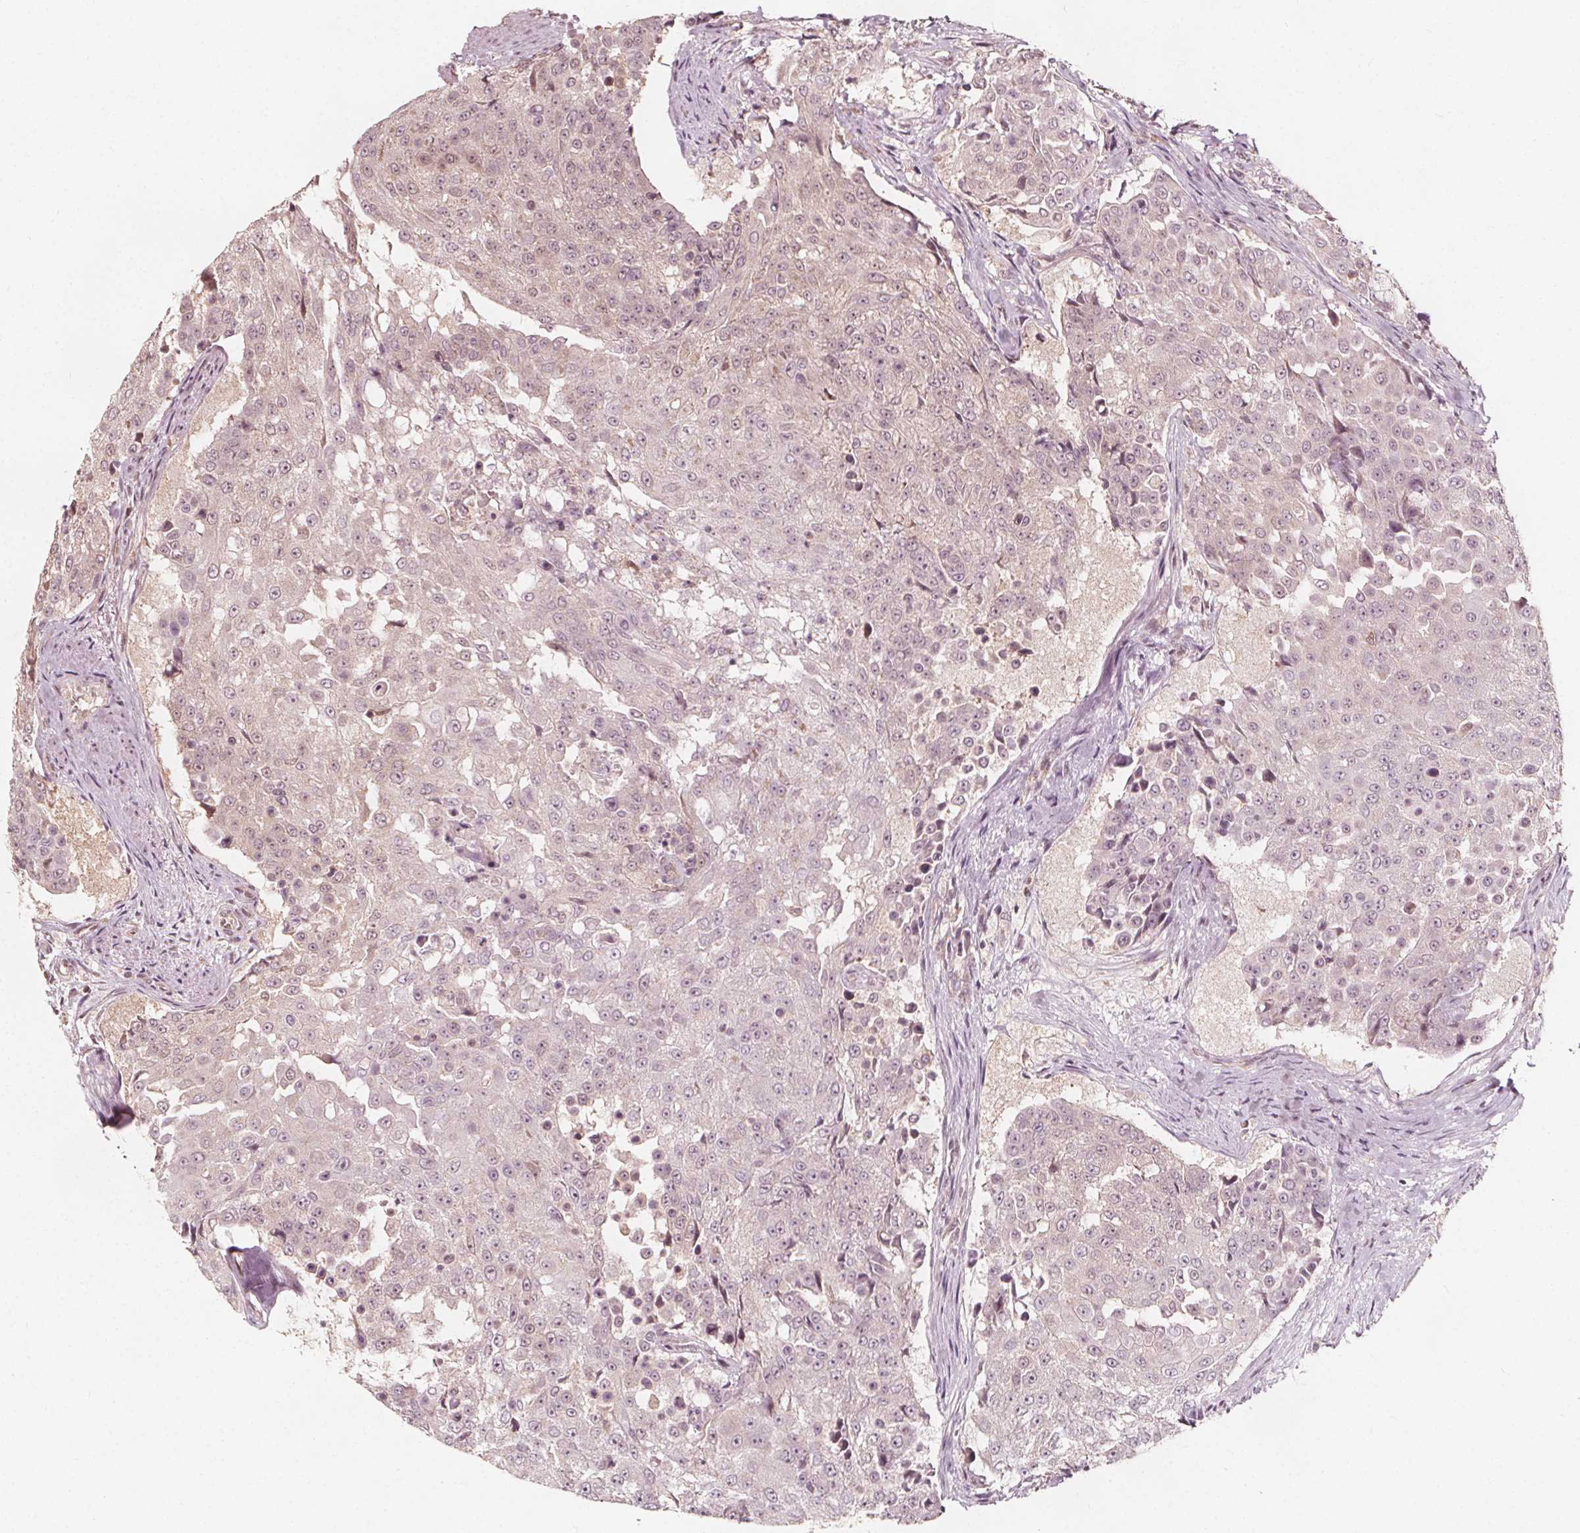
{"staining": {"intensity": "weak", "quantity": "<25%", "location": "cytoplasmic/membranous"}, "tissue": "urothelial cancer", "cell_type": "Tumor cells", "image_type": "cancer", "snomed": [{"axis": "morphology", "description": "Urothelial carcinoma, High grade"}, {"axis": "topography", "description": "Urinary bladder"}], "caption": "Immunohistochemistry (IHC) of high-grade urothelial carcinoma exhibits no staining in tumor cells.", "gene": "AIP", "patient": {"sex": "female", "age": 63}}